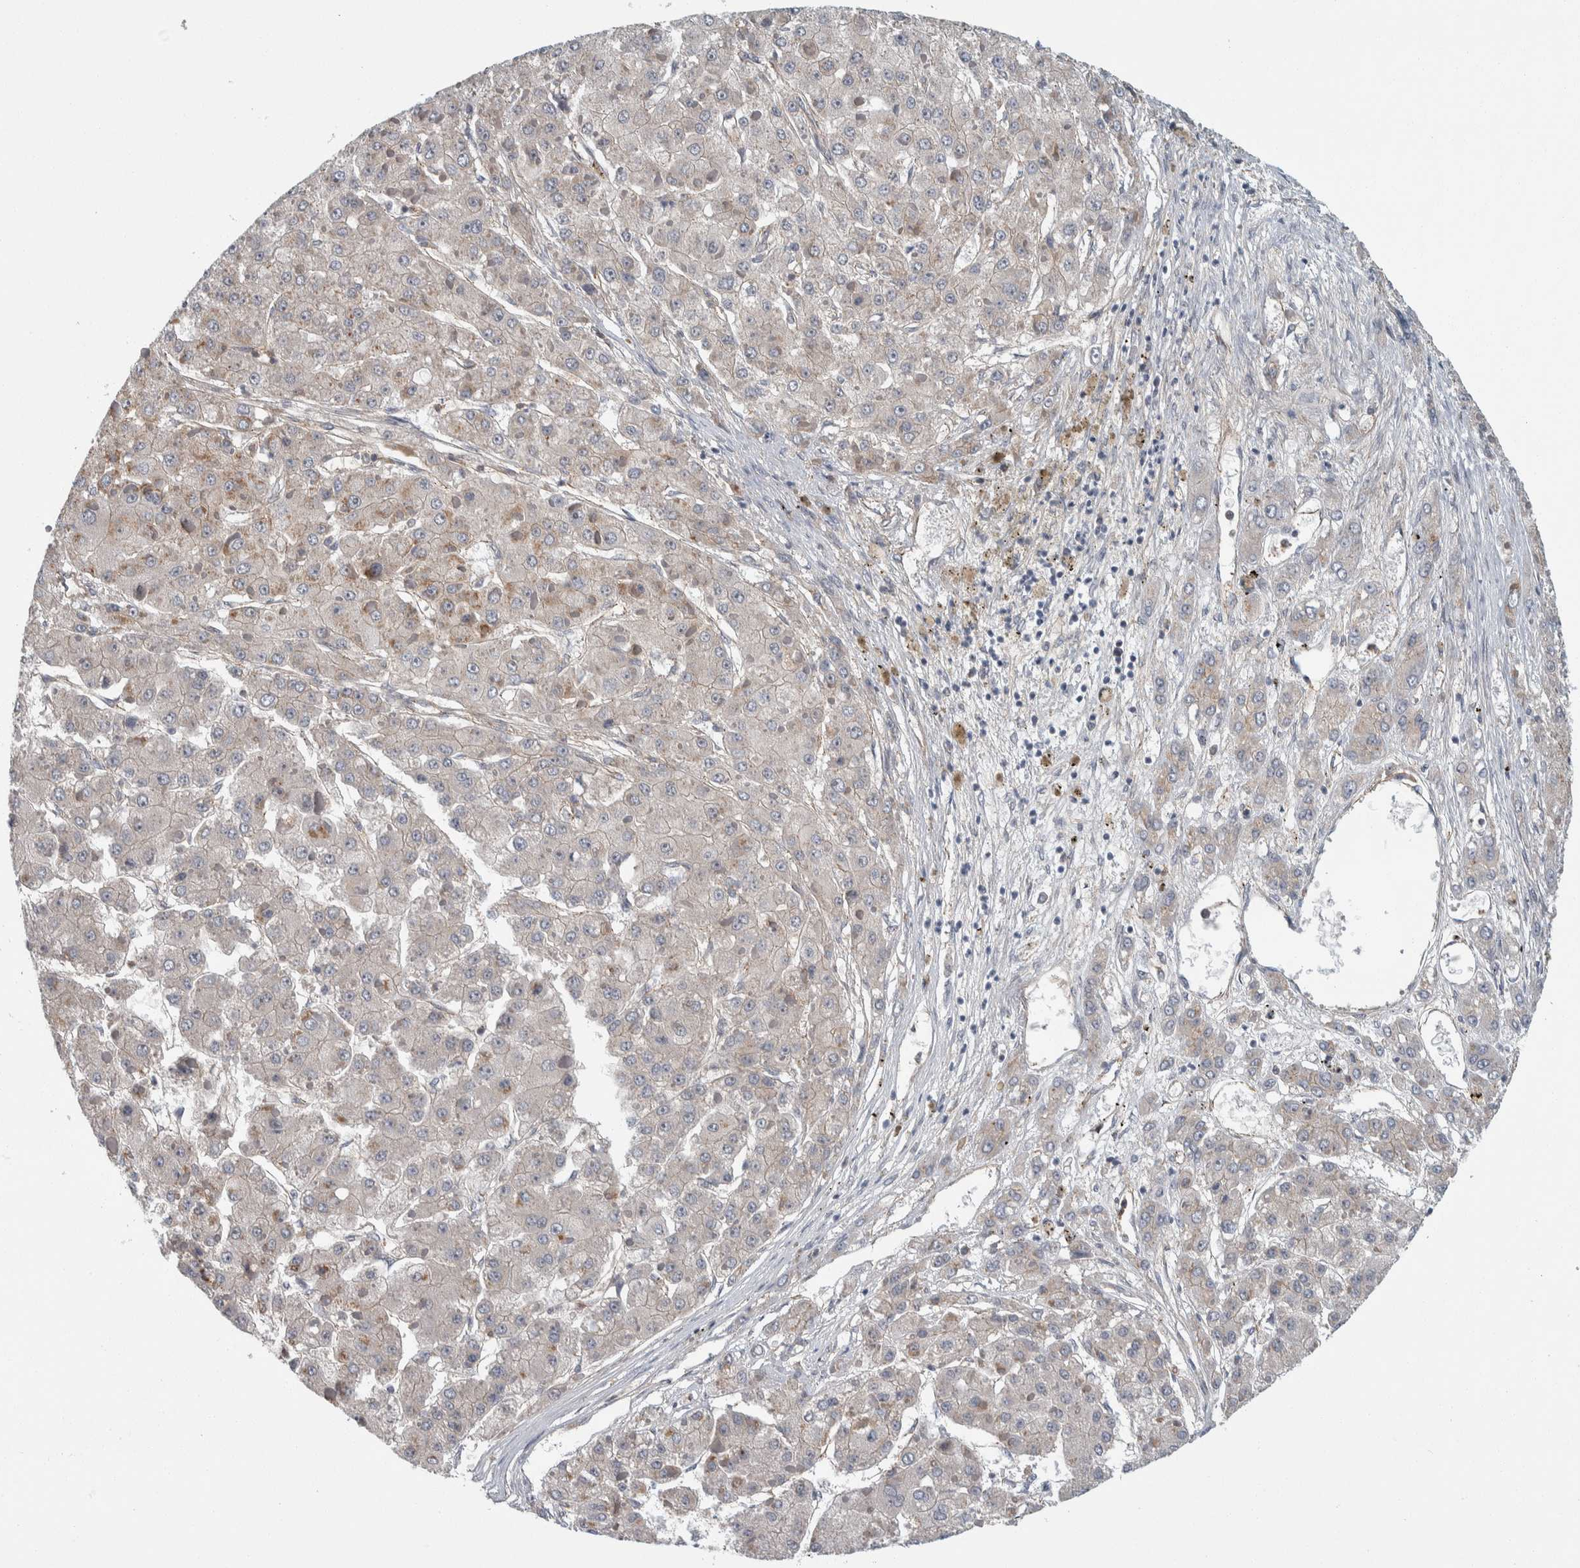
{"staining": {"intensity": "weak", "quantity": "25%-75%", "location": "cytoplasmic/membranous"}, "tissue": "liver cancer", "cell_type": "Tumor cells", "image_type": "cancer", "snomed": [{"axis": "morphology", "description": "Carcinoma, Hepatocellular, NOS"}, {"axis": "topography", "description": "Liver"}], "caption": "Immunohistochemical staining of human hepatocellular carcinoma (liver) reveals low levels of weak cytoplasmic/membranous protein positivity in about 25%-75% of tumor cells. (DAB = brown stain, brightfield microscopy at high magnification).", "gene": "KCNJ3", "patient": {"sex": "female", "age": 73}}